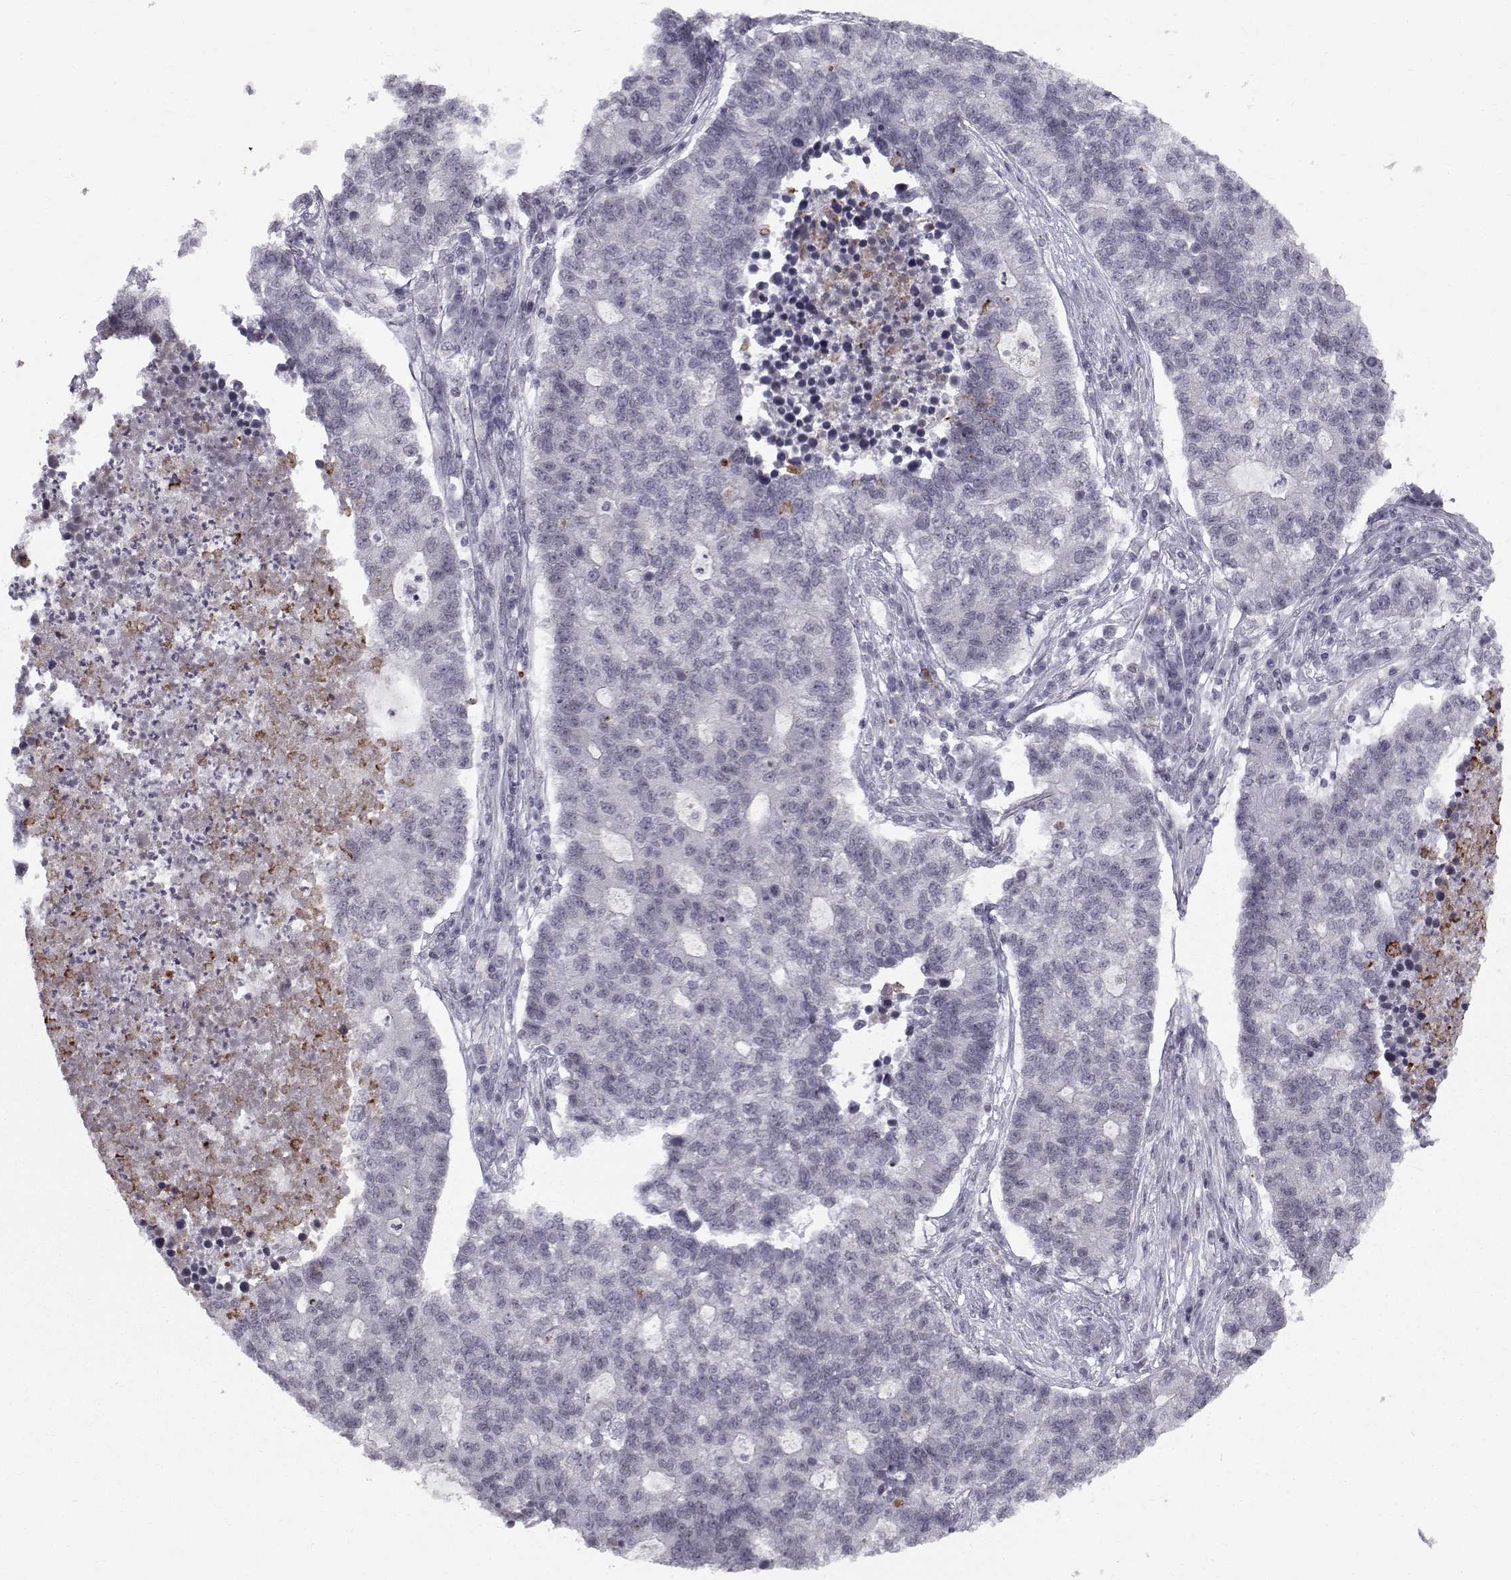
{"staining": {"intensity": "negative", "quantity": "none", "location": "none"}, "tissue": "lung cancer", "cell_type": "Tumor cells", "image_type": "cancer", "snomed": [{"axis": "morphology", "description": "Adenocarcinoma, NOS"}, {"axis": "topography", "description": "Lung"}], "caption": "High power microscopy micrograph of an immunohistochemistry (IHC) micrograph of lung cancer (adenocarcinoma), revealing no significant positivity in tumor cells.", "gene": "MARCHF4", "patient": {"sex": "male", "age": 57}}